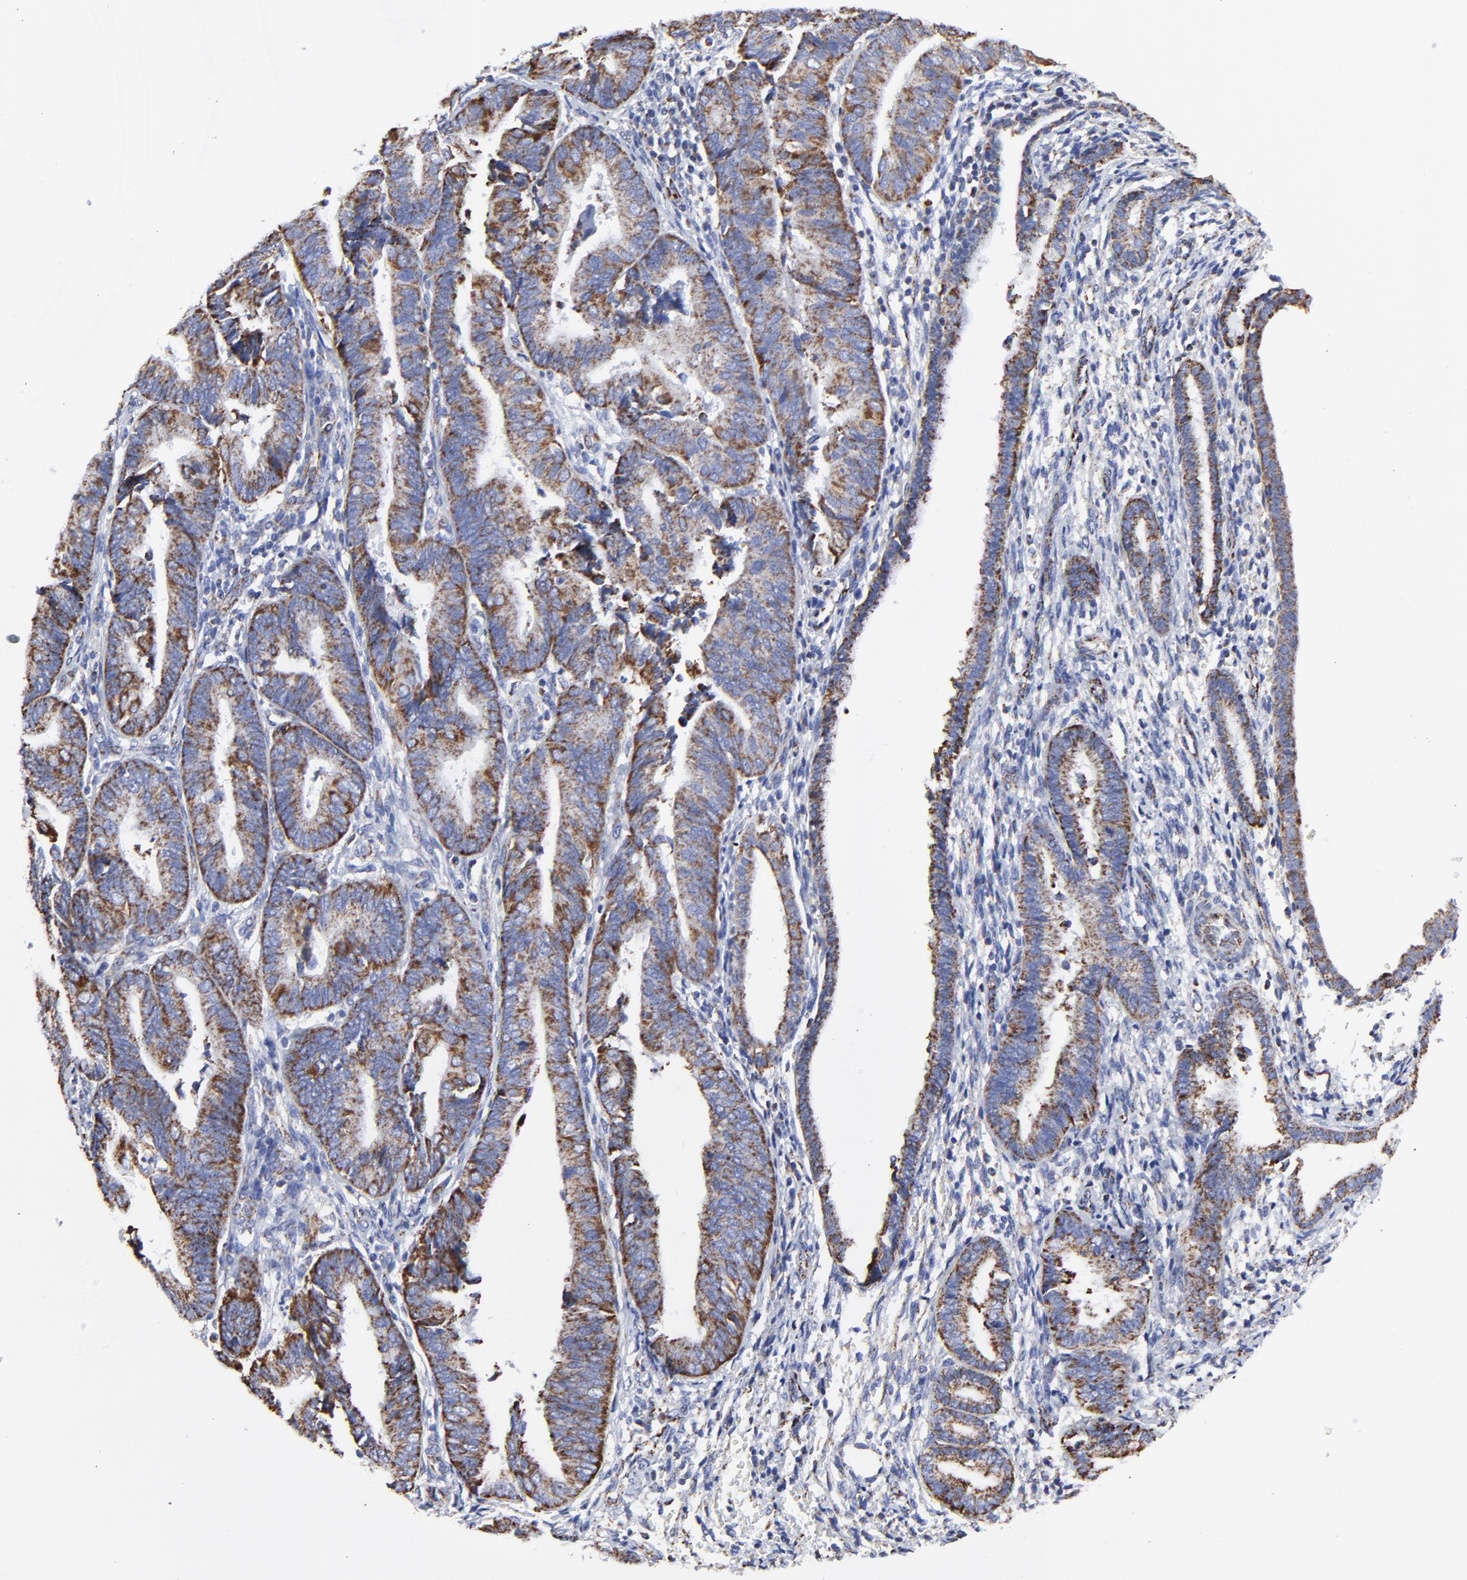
{"staining": {"intensity": "moderate", "quantity": ">75%", "location": "cytoplasmic/membranous"}, "tissue": "endometrial cancer", "cell_type": "Tumor cells", "image_type": "cancer", "snomed": [{"axis": "morphology", "description": "Adenocarcinoma, NOS"}, {"axis": "topography", "description": "Endometrium"}], "caption": "IHC (DAB) staining of human endometrial cancer shows moderate cytoplasmic/membranous protein staining in approximately >75% of tumor cells.", "gene": "PINK1", "patient": {"sex": "female", "age": 63}}